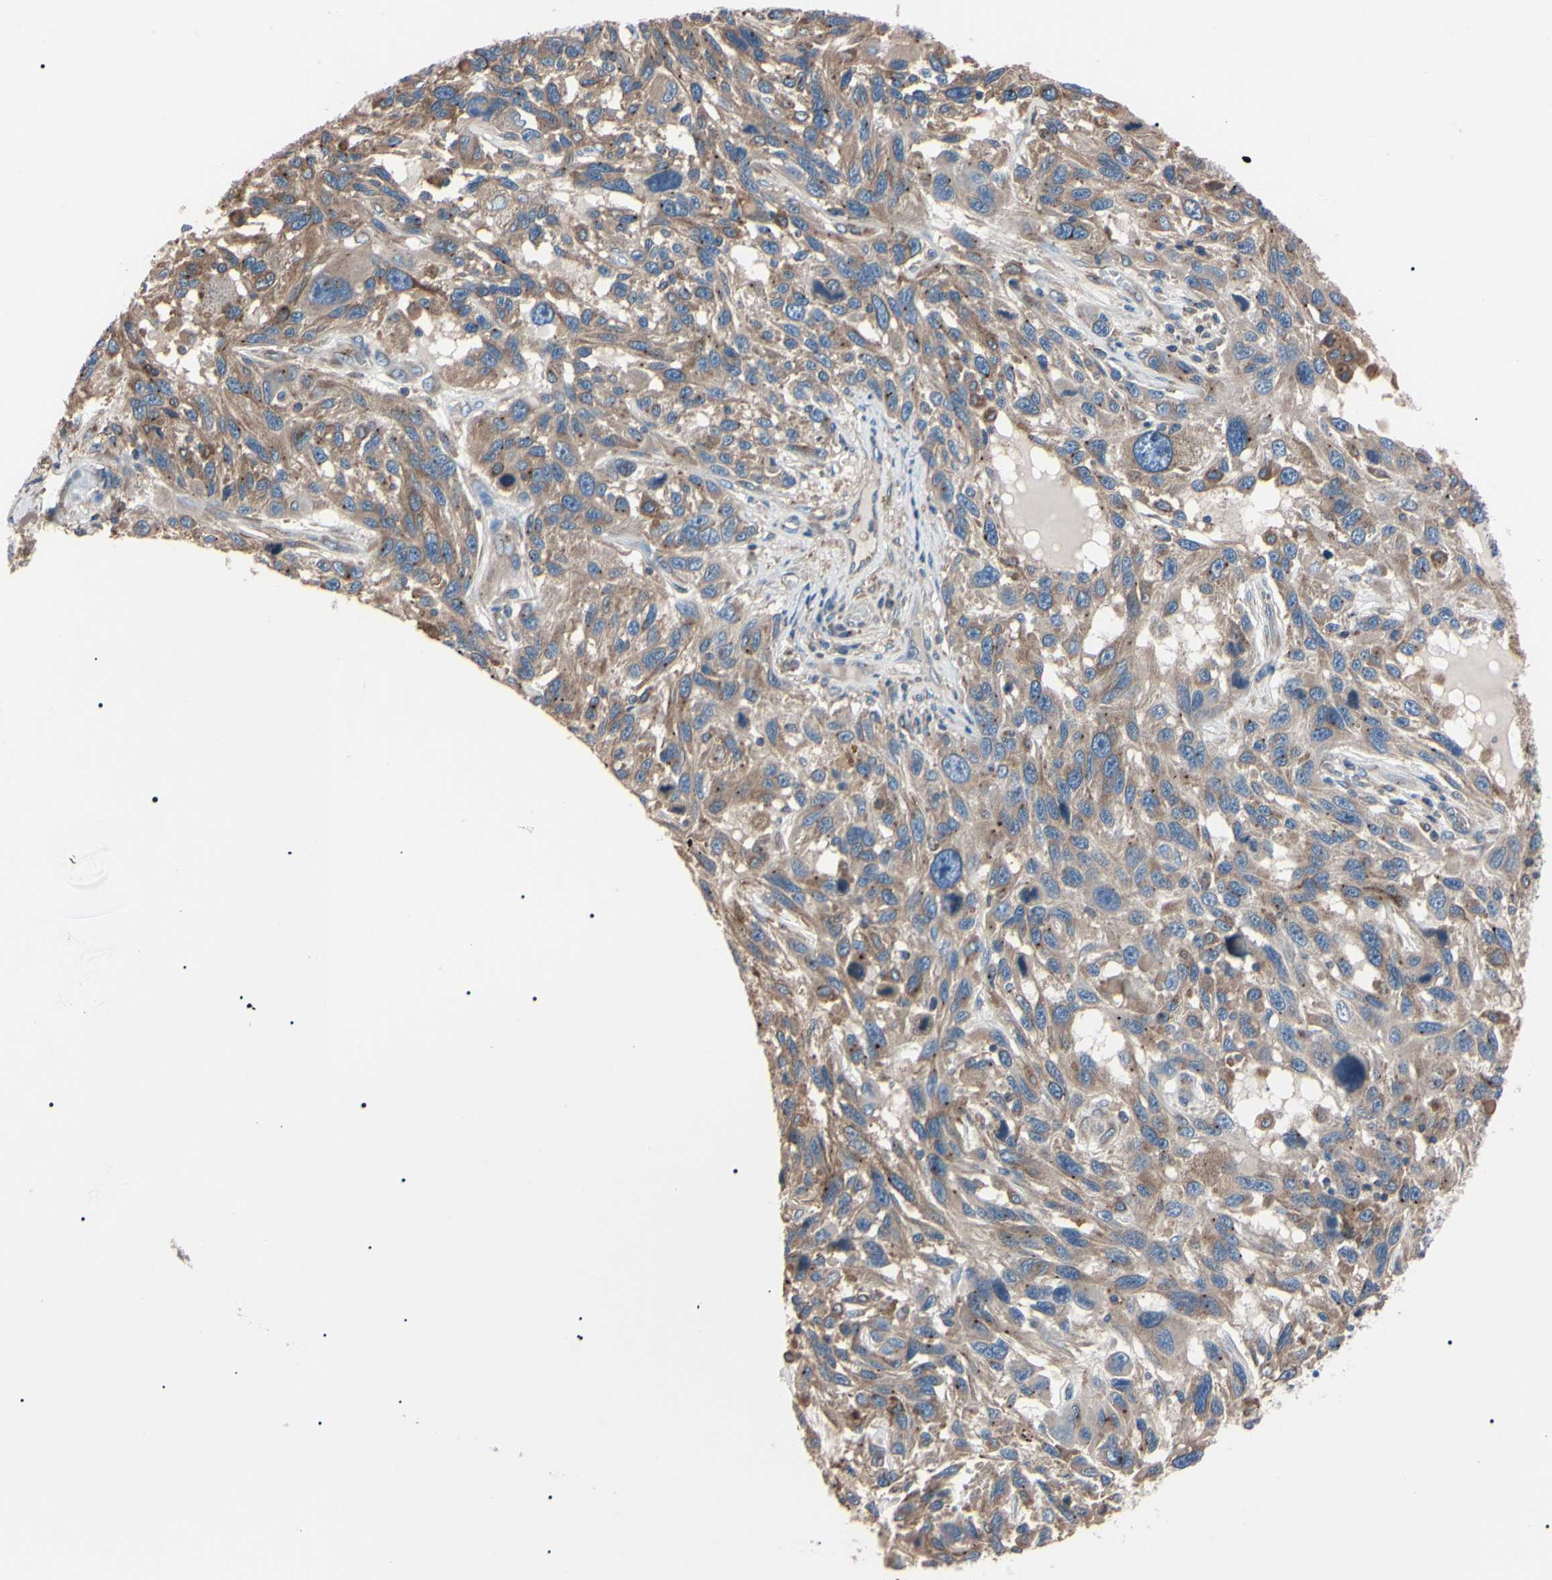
{"staining": {"intensity": "weak", "quantity": ">75%", "location": "cytoplasmic/membranous"}, "tissue": "melanoma", "cell_type": "Tumor cells", "image_type": "cancer", "snomed": [{"axis": "morphology", "description": "Malignant melanoma, NOS"}, {"axis": "topography", "description": "Skin"}], "caption": "About >75% of tumor cells in human melanoma demonstrate weak cytoplasmic/membranous protein expression as visualized by brown immunohistochemical staining.", "gene": "PRKACA", "patient": {"sex": "male", "age": 53}}